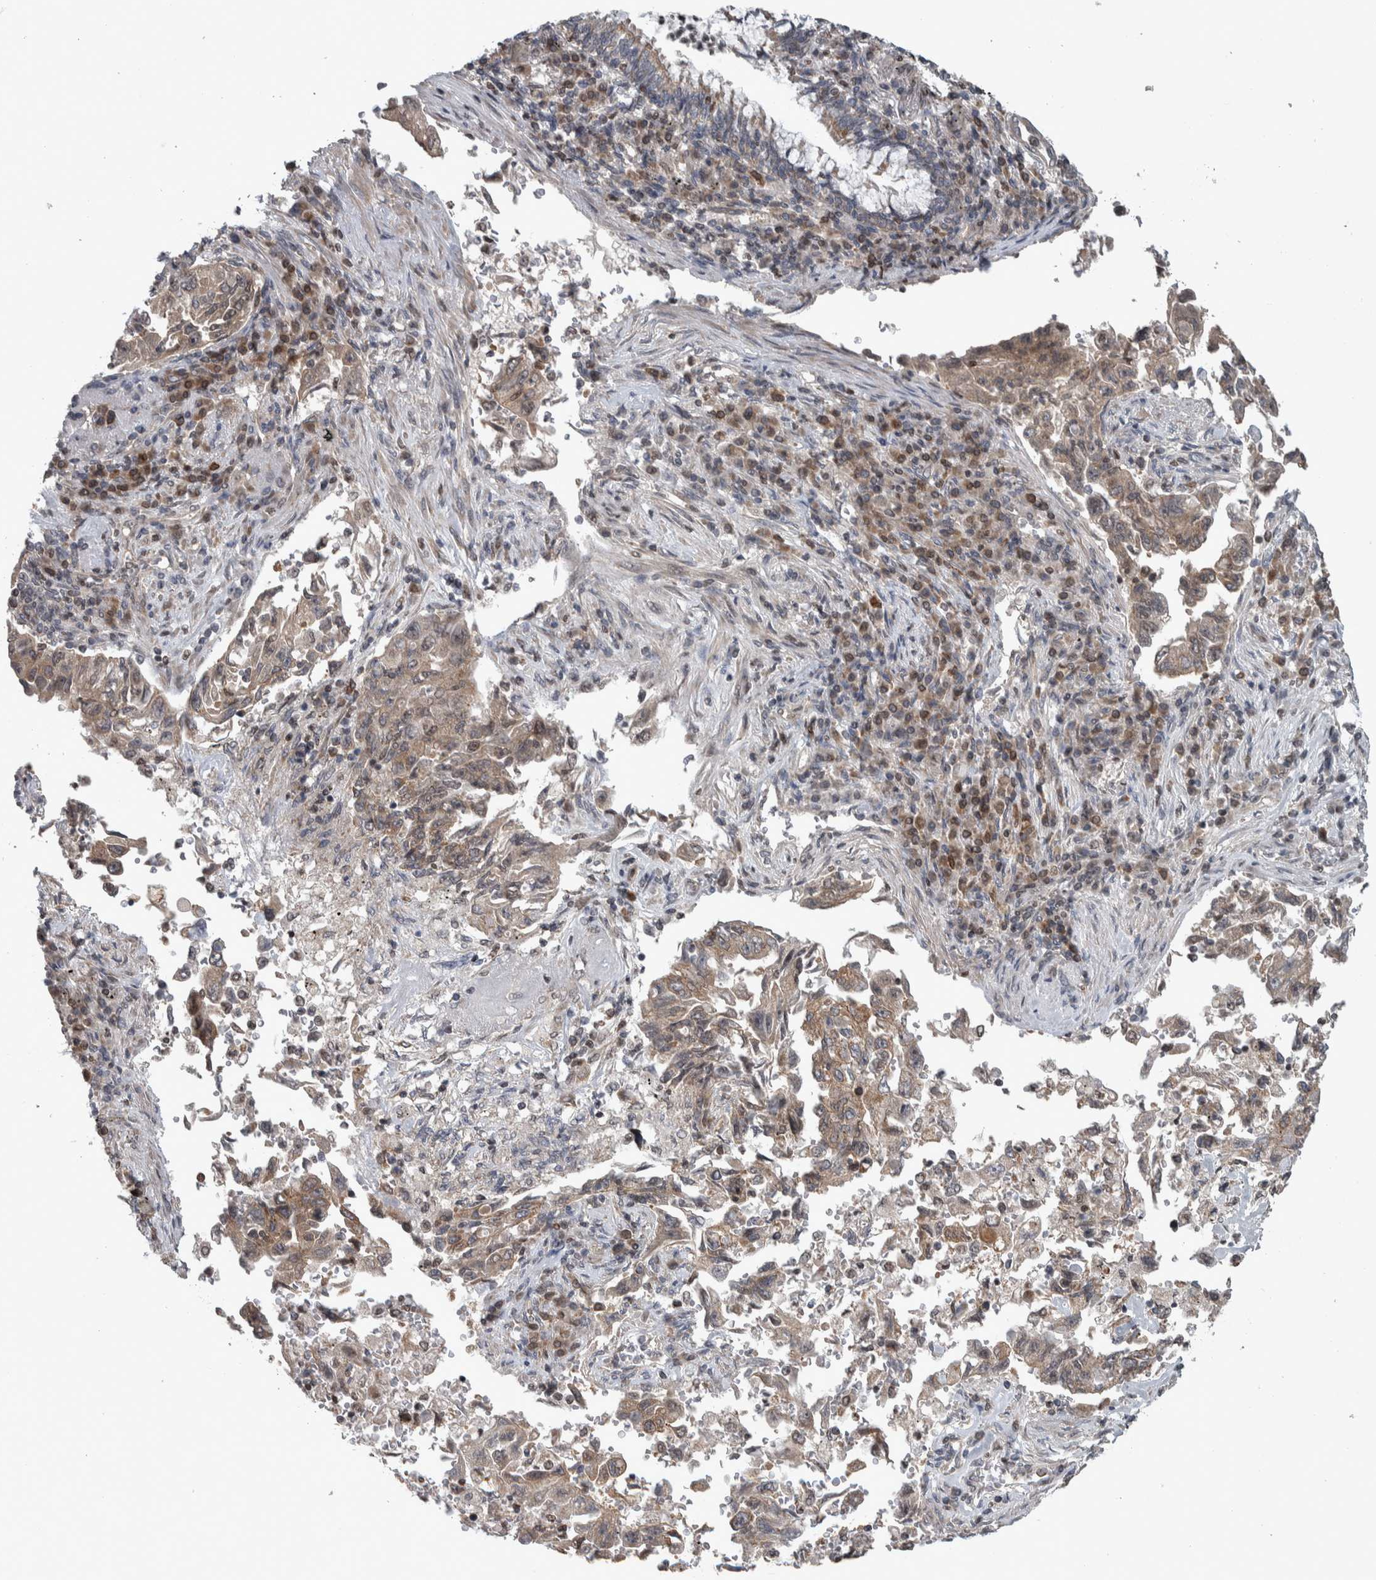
{"staining": {"intensity": "moderate", "quantity": ">75%", "location": "cytoplasmic/membranous"}, "tissue": "lung cancer", "cell_type": "Tumor cells", "image_type": "cancer", "snomed": [{"axis": "morphology", "description": "Adenocarcinoma, NOS"}, {"axis": "topography", "description": "Lung"}], "caption": "Human lung adenocarcinoma stained with a protein marker exhibits moderate staining in tumor cells.", "gene": "CWC27", "patient": {"sex": "female", "age": 51}}